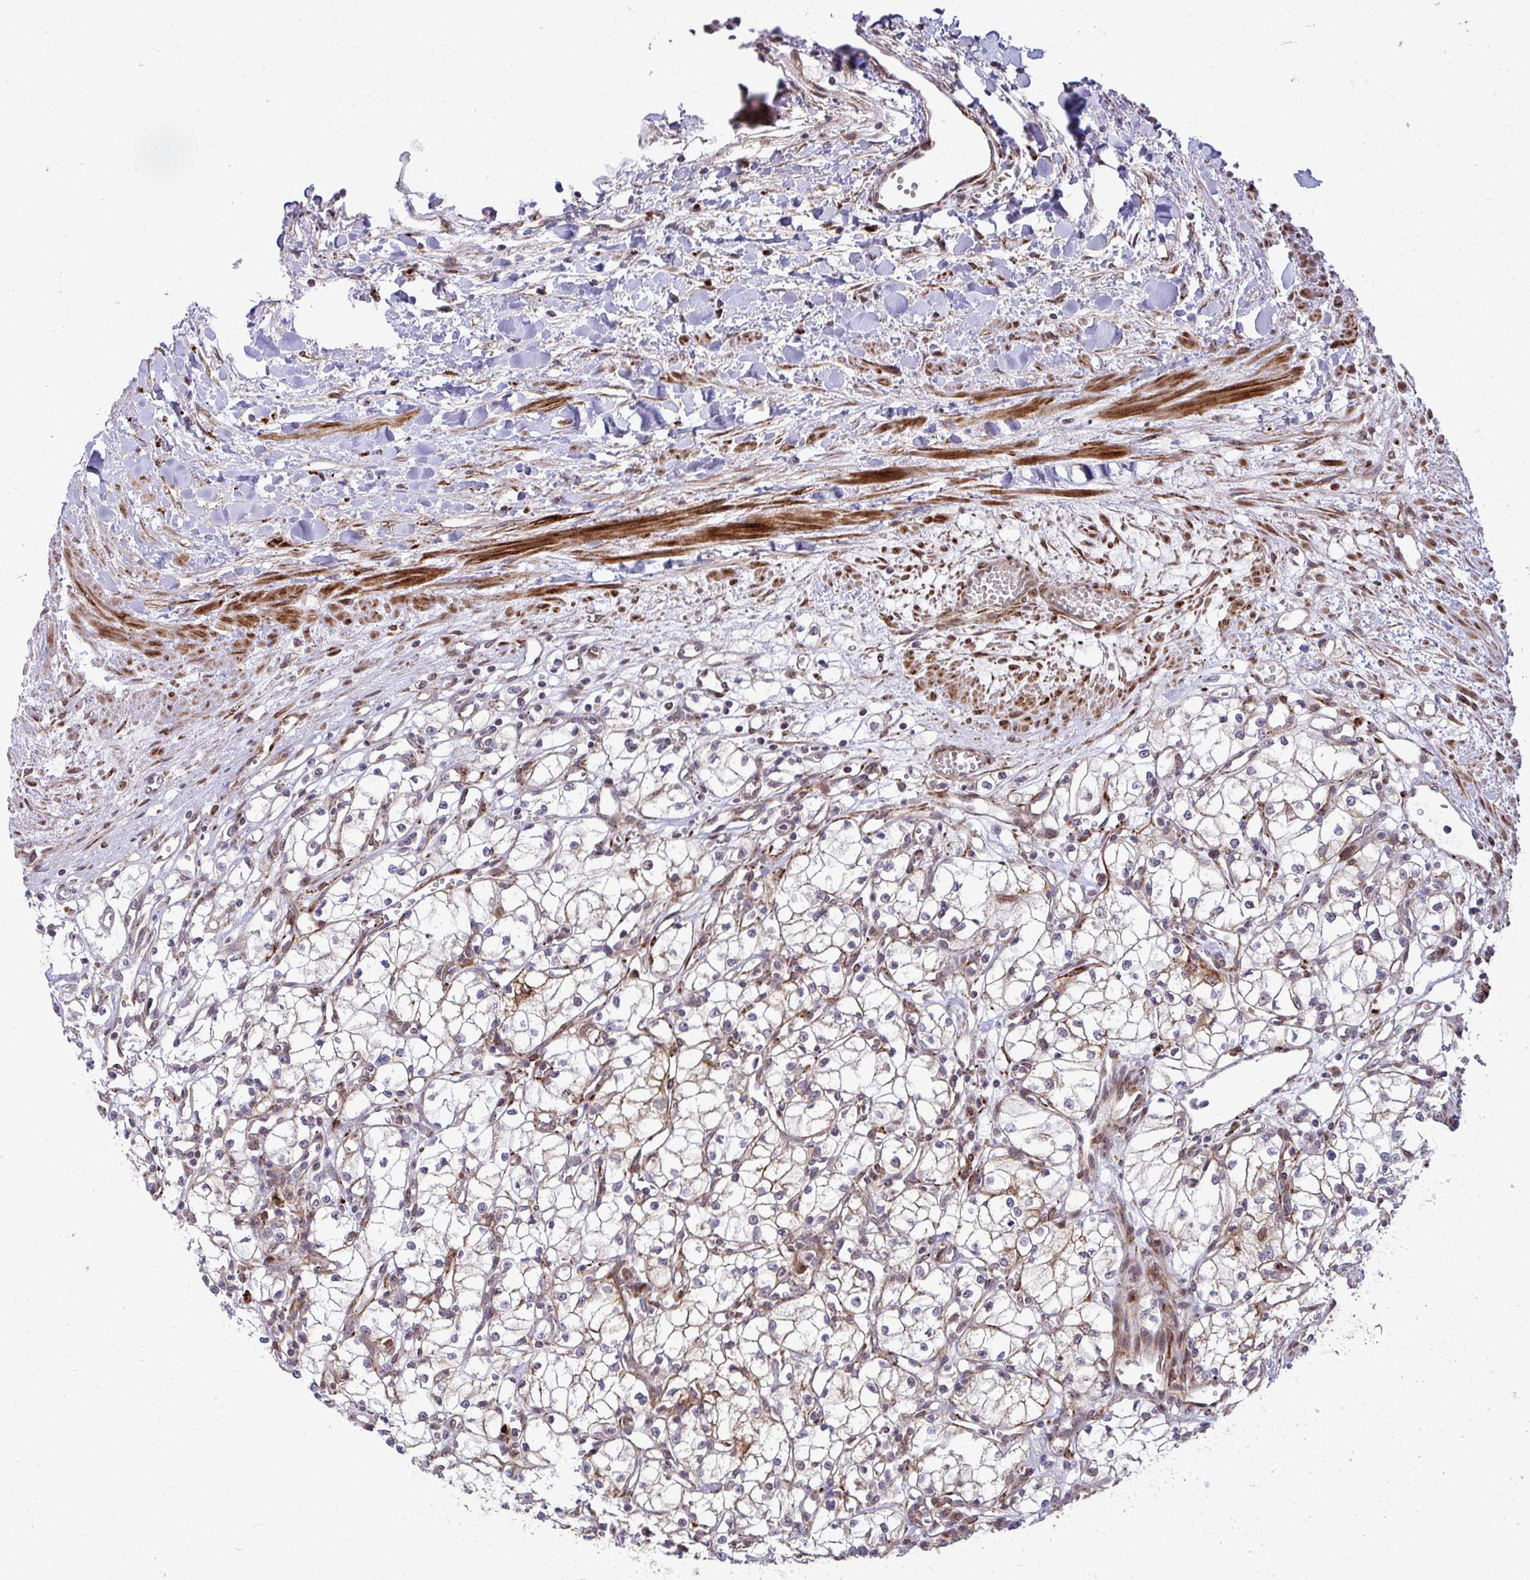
{"staining": {"intensity": "weak", "quantity": "25%-75%", "location": "cytoplasmic/membranous"}, "tissue": "renal cancer", "cell_type": "Tumor cells", "image_type": "cancer", "snomed": [{"axis": "morphology", "description": "Adenocarcinoma, NOS"}, {"axis": "topography", "description": "Kidney"}], "caption": "Adenocarcinoma (renal) stained with a protein marker displays weak staining in tumor cells.", "gene": "TRIM44", "patient": {"sex": "male", "age": 59}}